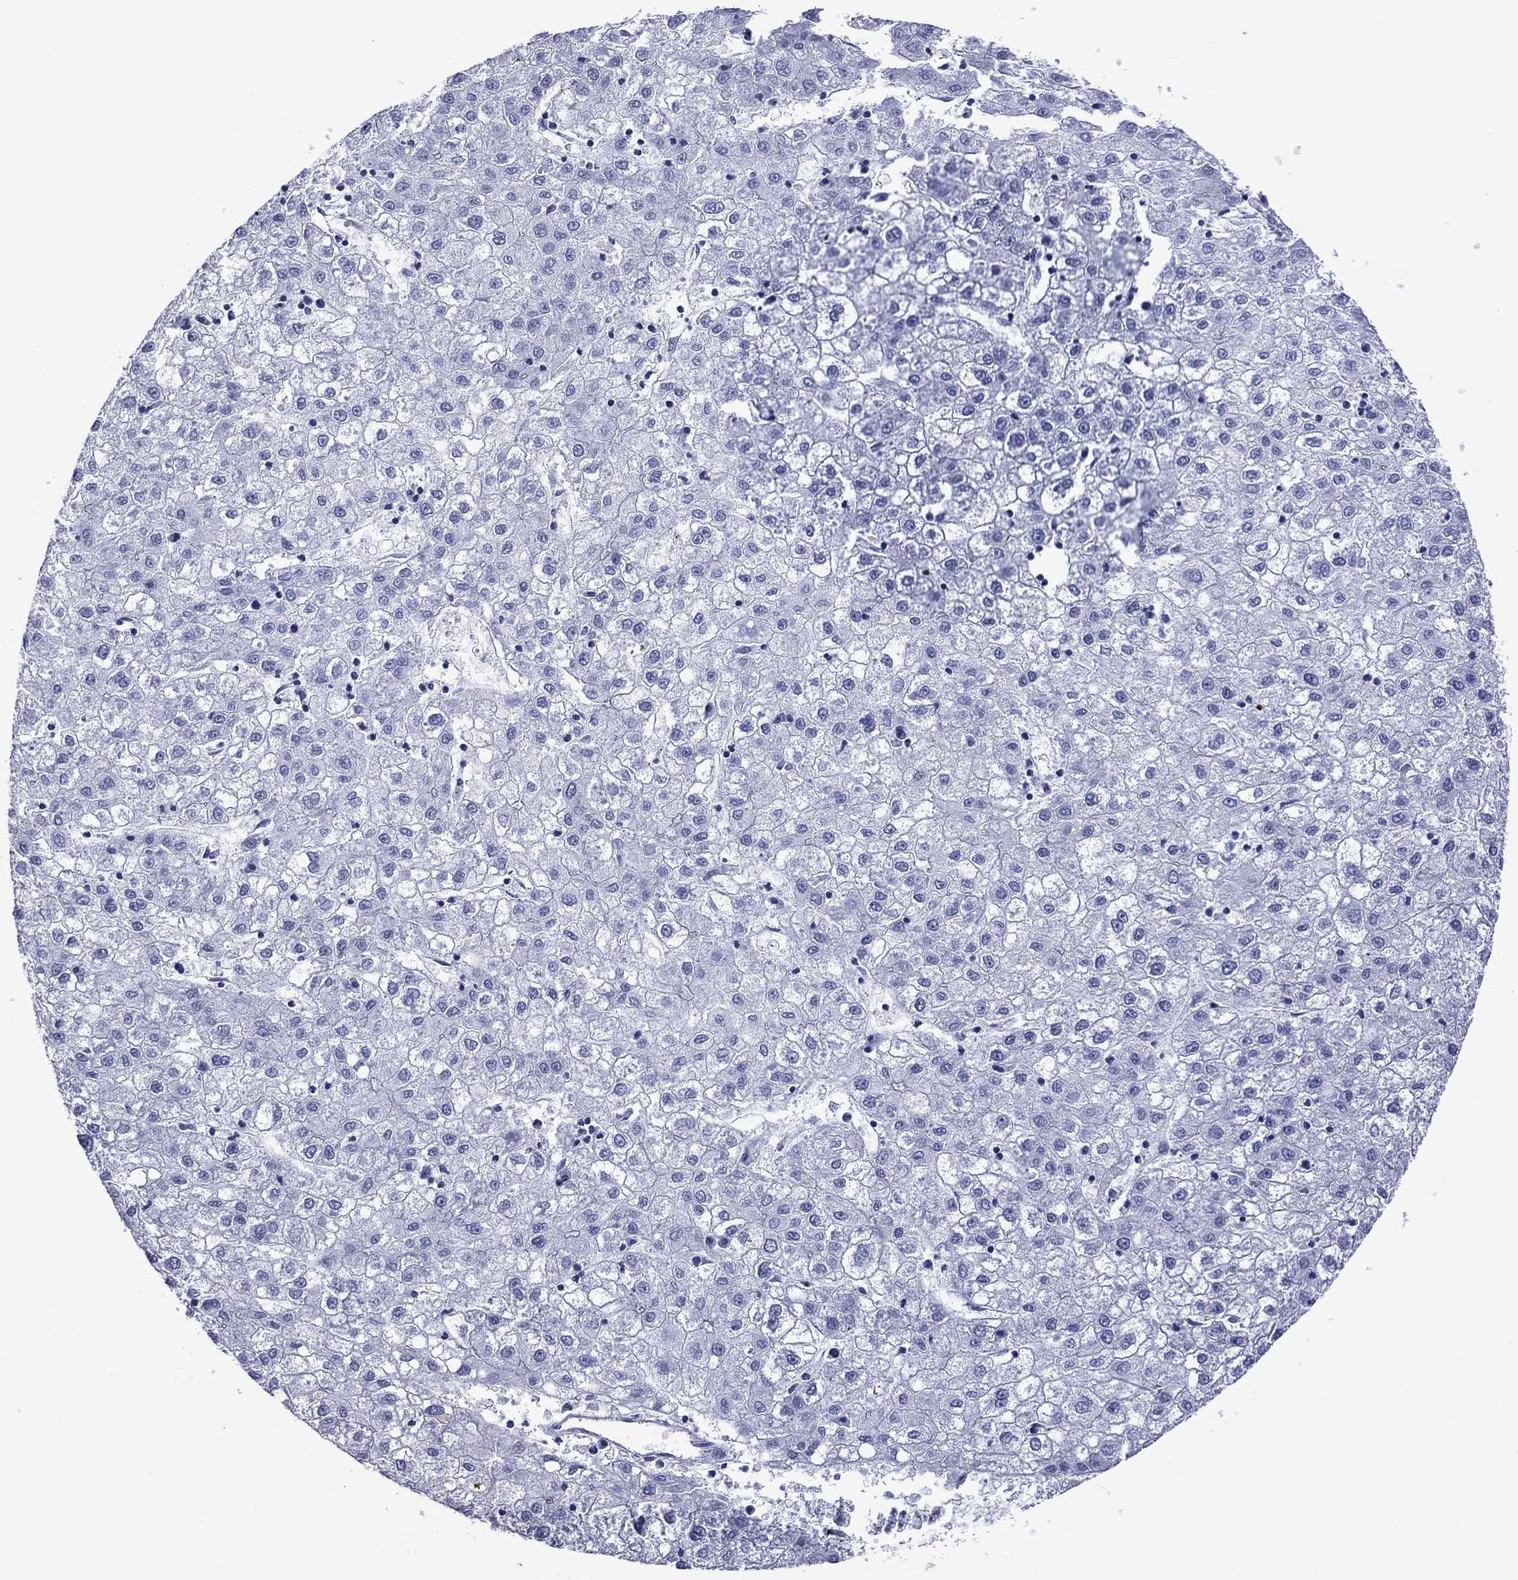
{"staining": {"intensity": "negative", "quantity": "none", "location": "none"}, "tissue": "liver cancer", "cell_type": "Tumor cells", "image_type": "cancer", "snomed": [{"axis": "morphology", "description": "Carcinoma, Hepatocellular, NOS"}, {"axis": "topography", "description": "Liver"}], "caption": "Immunohistochemistry micrograph of hepatocellular carcinoma (liver) stained for a protein (brown), which displays no positivity in tumor cells.", "gene": "PIWIL1", "patient": {"sex": "male", "age": 72}}